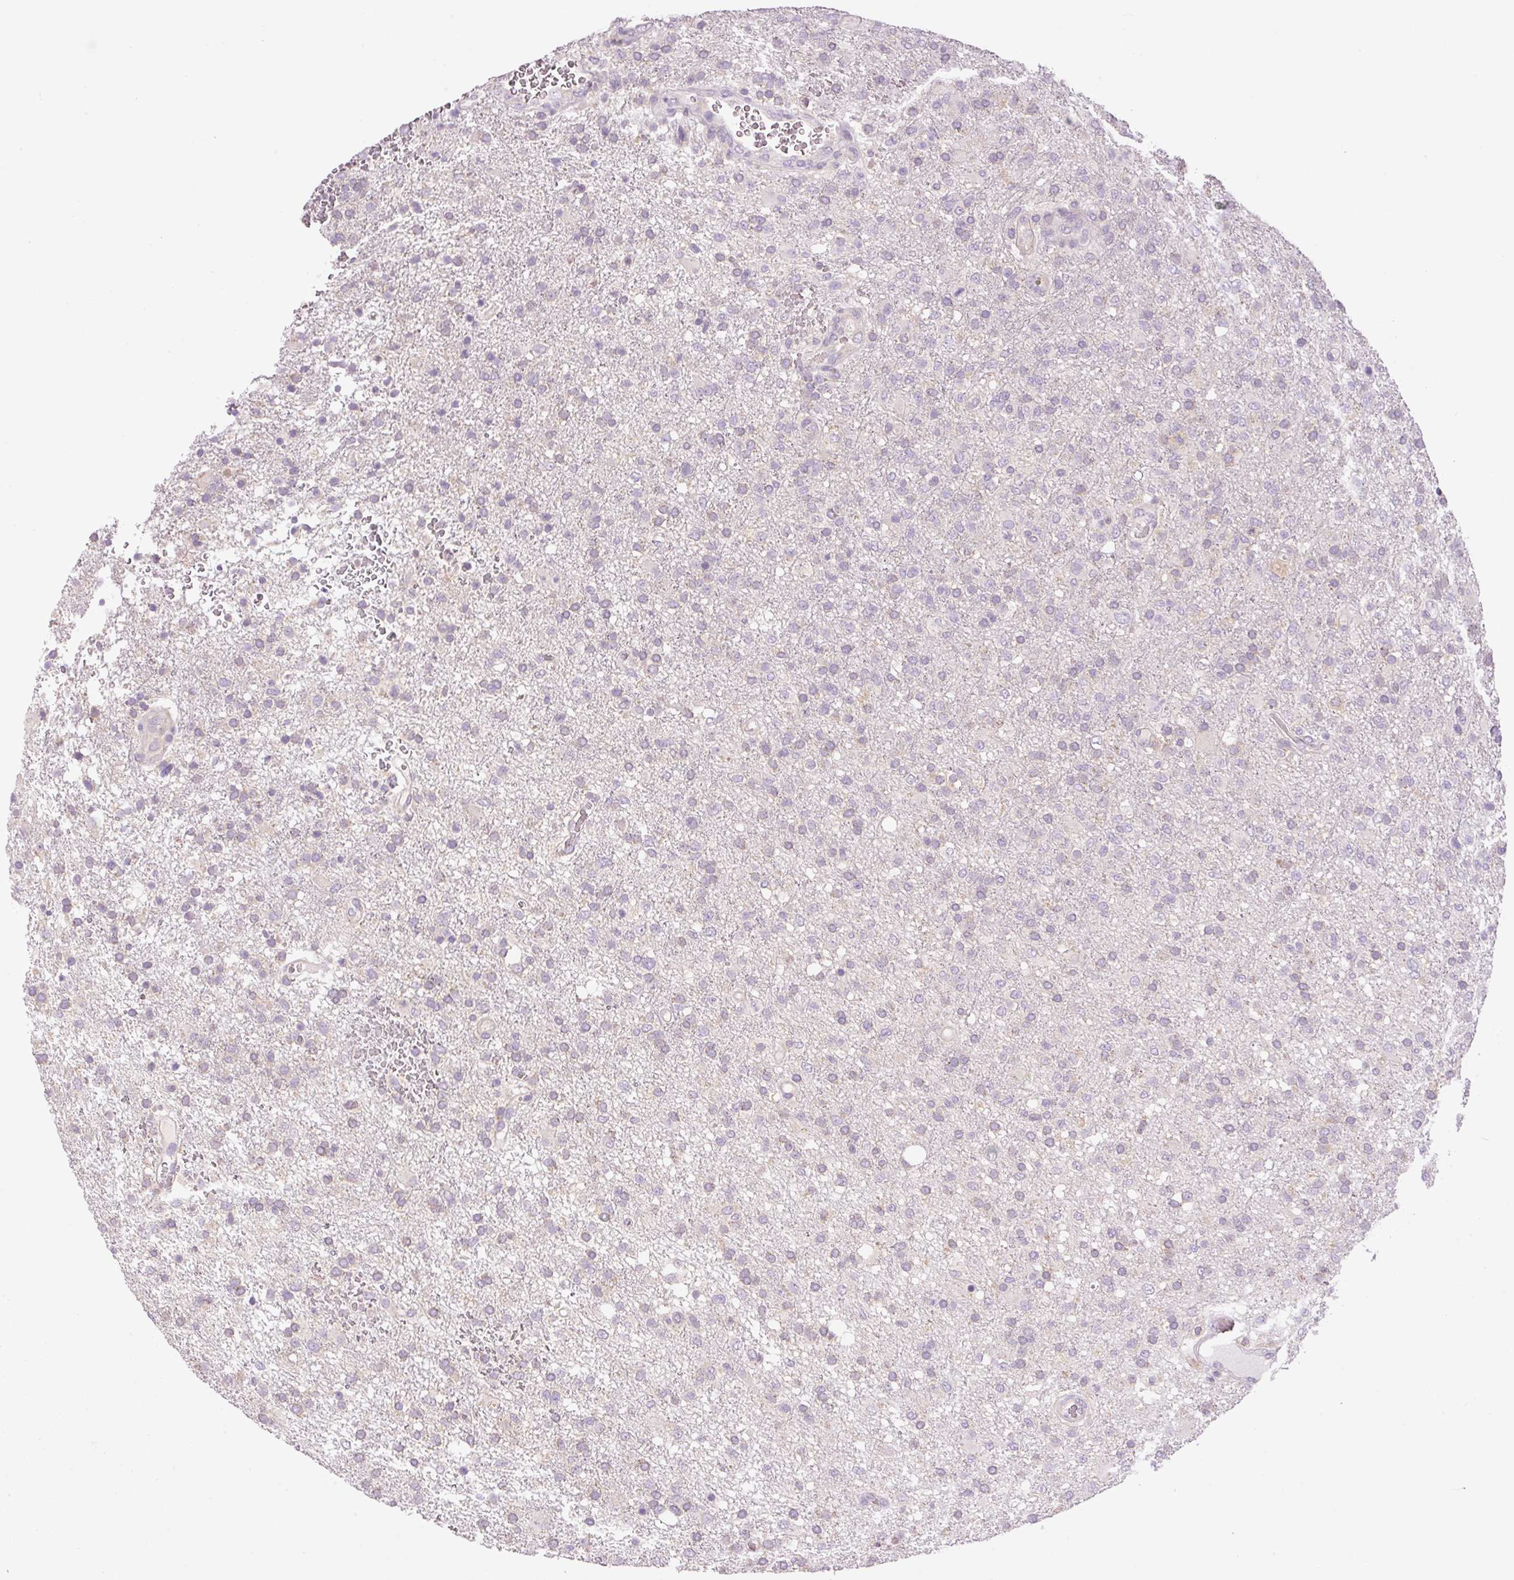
{"staining": {"intensity": "negative", "quantity": "none", "location": "none"}, "tissue": "glioma", "cell_type": "Tumor cells", "image_type": "cancer", "snomed": [{"axis": "morphology", "description": "Glioma, malignant, High grade"}, {"axis": "topography", "description": "Brain"}], "caption": "Tumor cells show no significant expression in glioma.", "gene": "PNPLA5", "patient": {"sex": "female", "age": 74}}